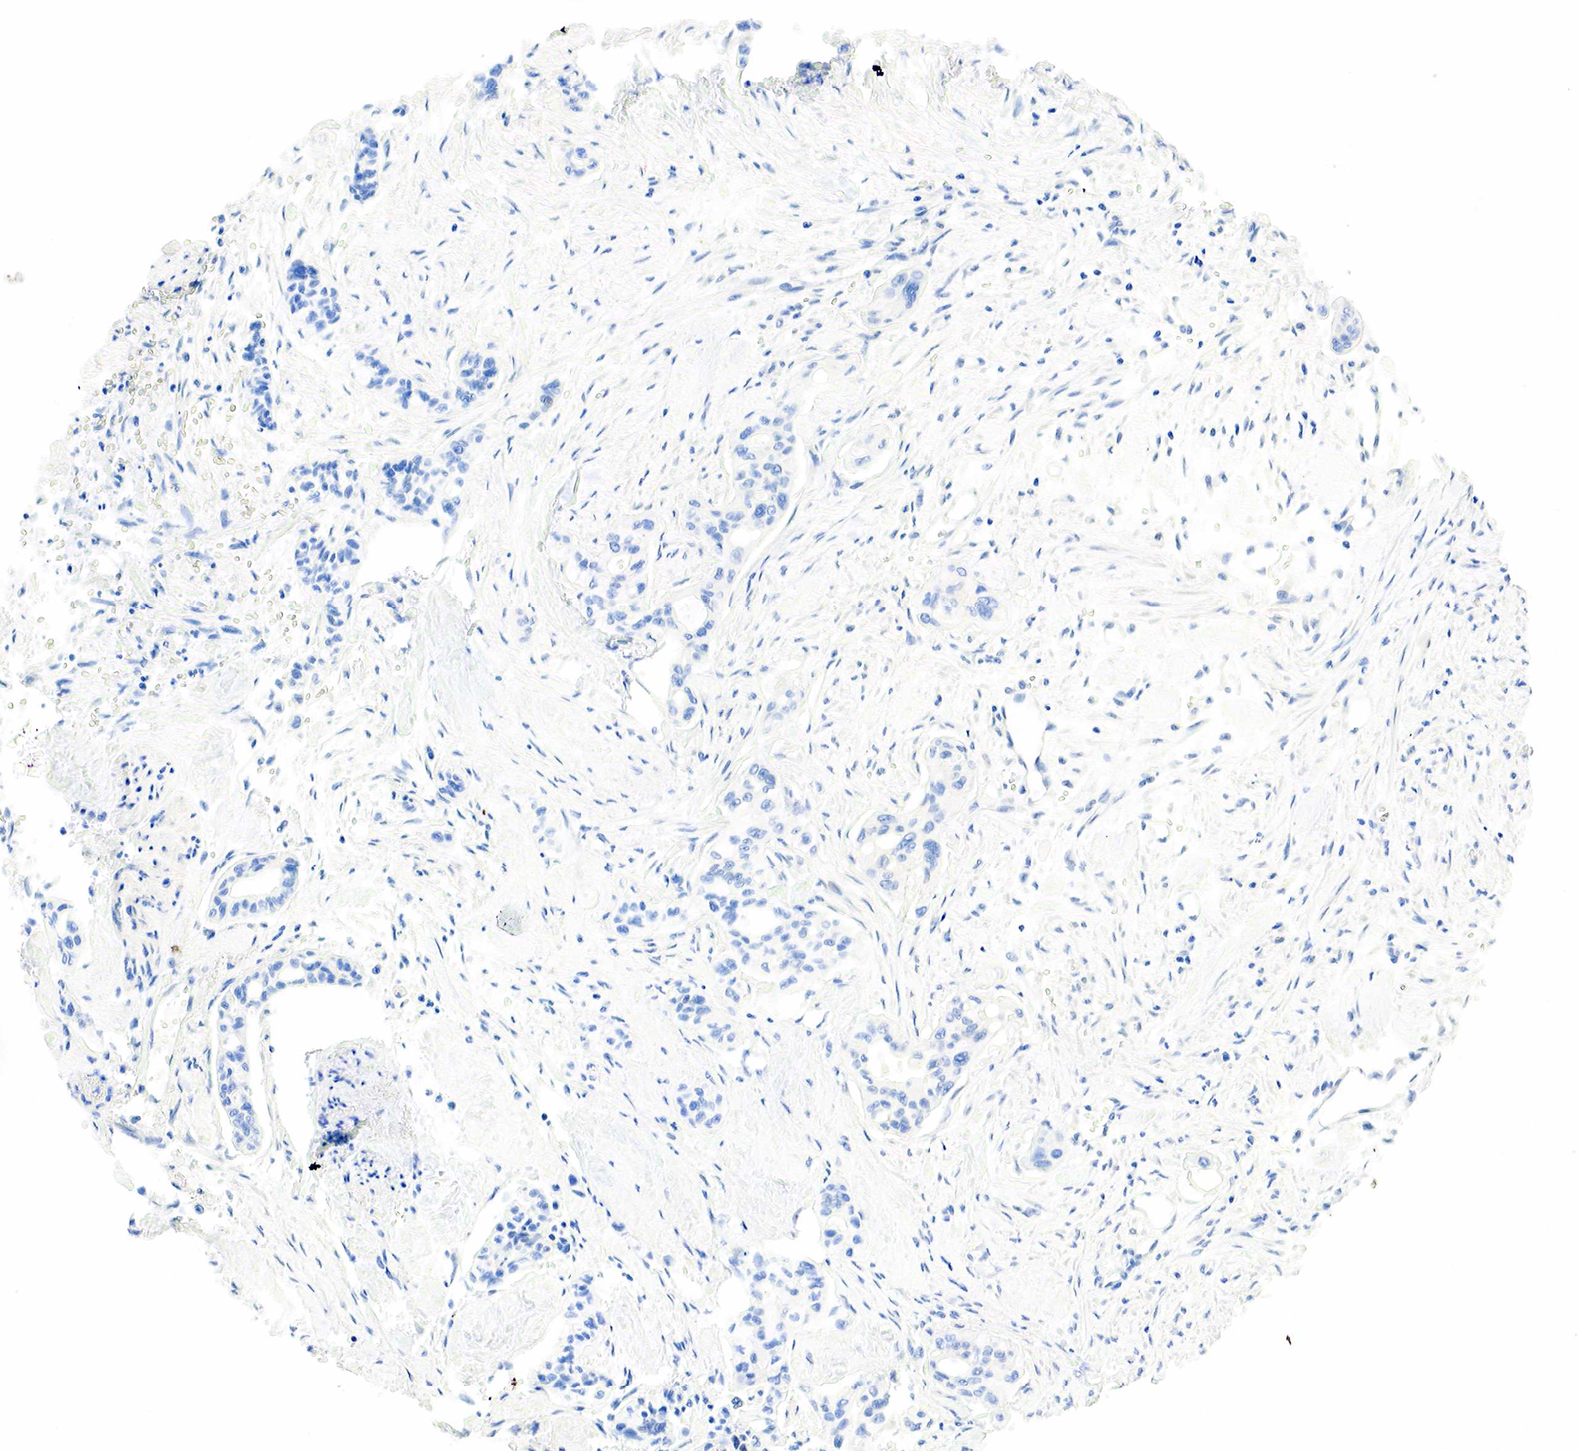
{"staining": {"intensity": "negative", "quantity": "none", "location": "none"}, "tissue": "pancreatic cancer", "cell_type": "Tumor cells", "image_type": "cancer", "snomed": [{"axis": "morphology", "description": "Adenocarcinoma, NOS"}, {"axis": "topography", "description": "Pancreas"}], "caption": "High magnification brightfield microscopy of pancreatic adenocarcinoma stained with DAB (brown) and counterstained with hematoxylin (blue): tumor cells show no significant staining.", "gene": "PGR", "patient": {"sex": "male", "age": 77}}